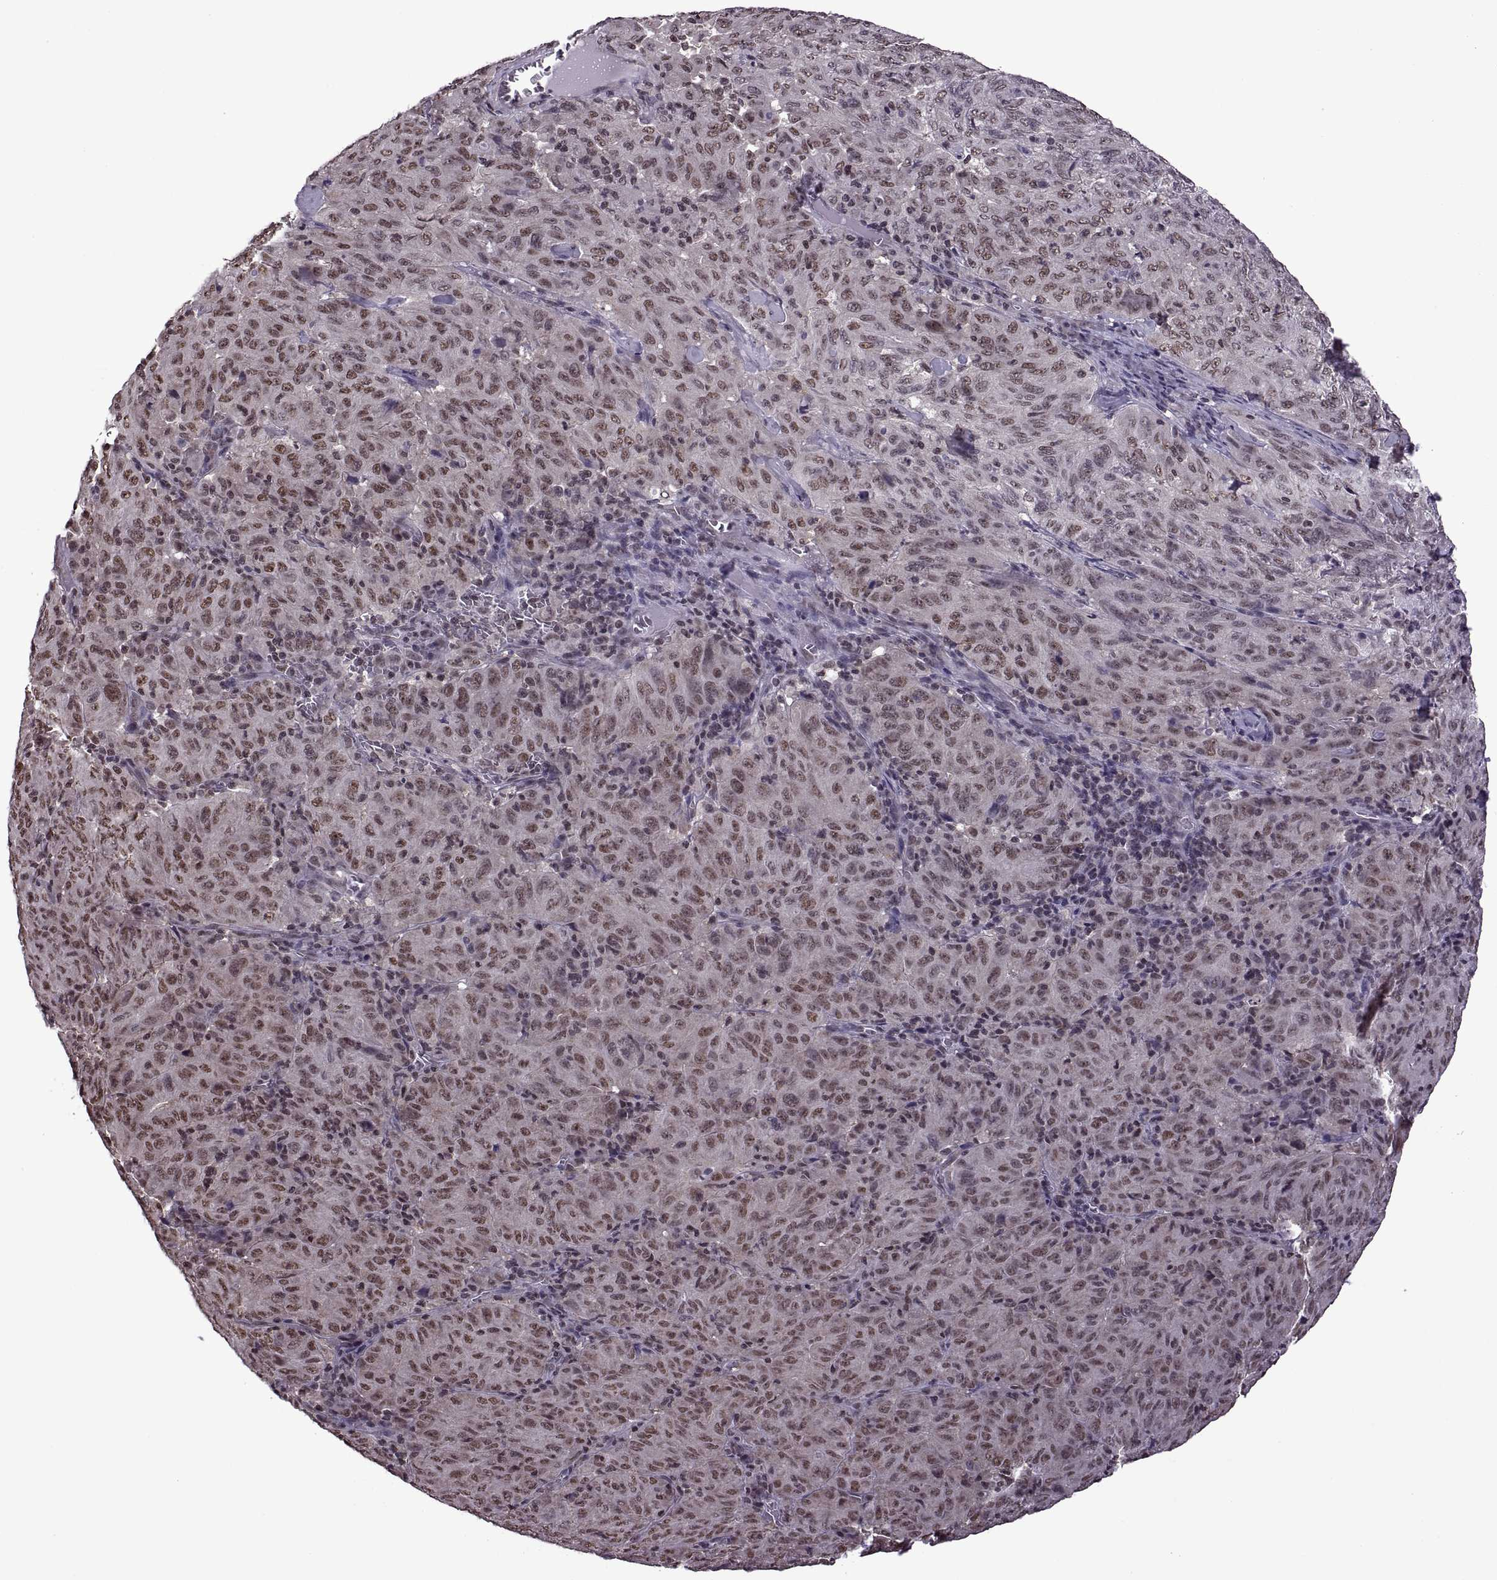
{"staining": {"intensity": "moderate", "quantity": ">75%", "location": "nuclear"}, "tissue": "pancreatic cancer", "cell_type": "Tumor cells", "image_type": "cancer", "snomed": [{"axis": "morphology", "description": "Adenocarcinoma, NOS"}, {"axis": "topography", "description": "Pancreas"}], "caption": "Immunohistochemistry micrograph of human pancreatic cancer stained for a protein (brown), which displays medium levels of moderate nuclear positivity in about >75% of tumor cells.", "gene": "INTS3", "patient": {"sex": "male", "age": 63}}